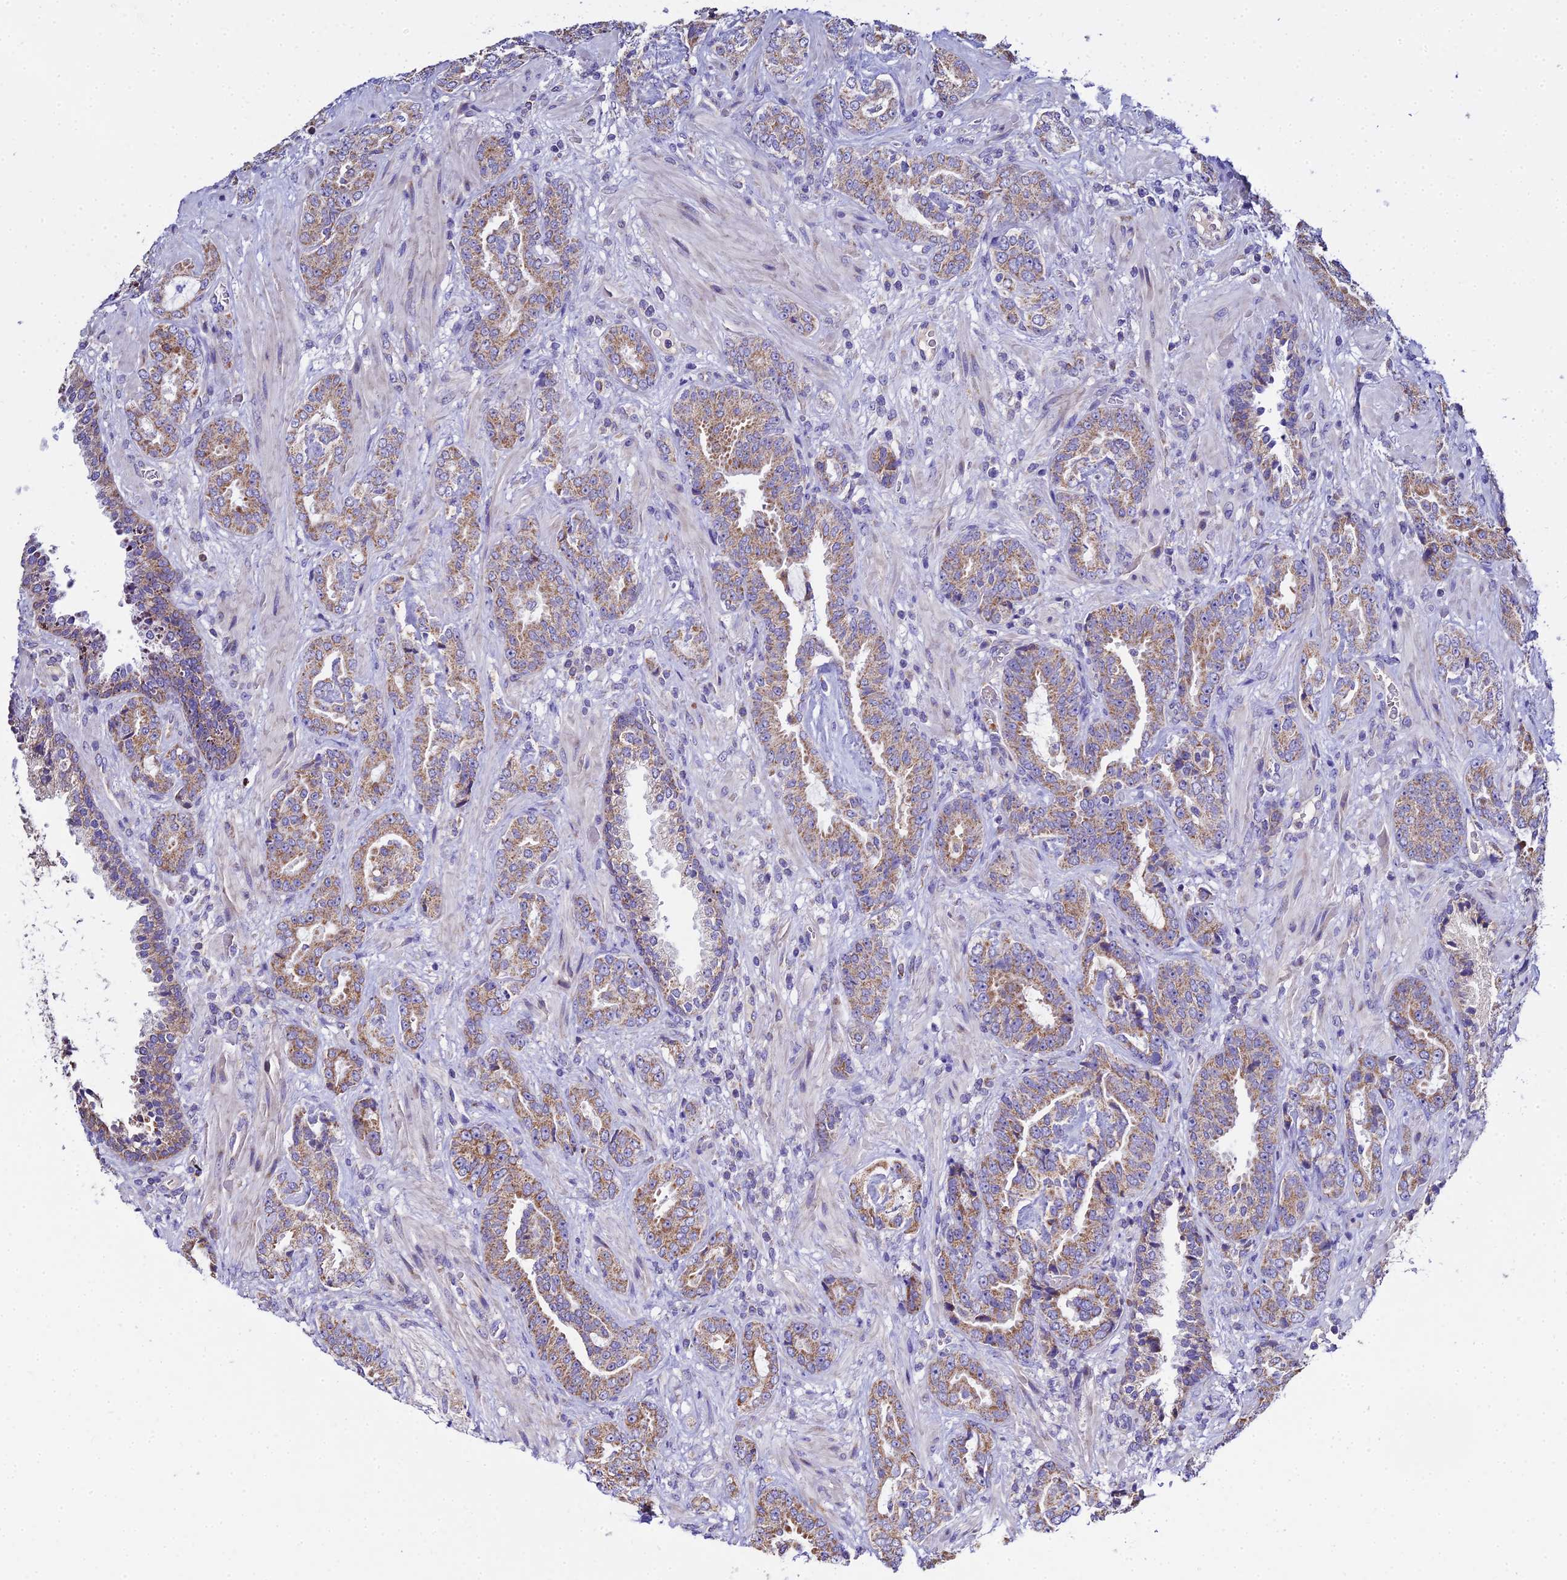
{"staining": {"intensity": "moderate", "quantity": ">75%", "location": "cytoplasmic/membranous"}, "tissue": "prostate cancer", "cell_type": "Tumor cells", "image_type": "cancer", "snomed": [{"axis": "morphology", "description": "Adenocarcinoma, High grade"}, {"axis": "topography", "description": "Prostate"}], "caption": "The image displays staining of prostate cancer, revealing moderate cytoplasmic/membranous protein staining (brown color) within tumor cells. The staining is performed using DAB (3,3'-diaminobenzidine) brown chromogen to label protein expression. The nuclei are counter-stained blue using hematoxylin.", "gene": "TYW5", "patient": {"sex": "male", "age": 71}}